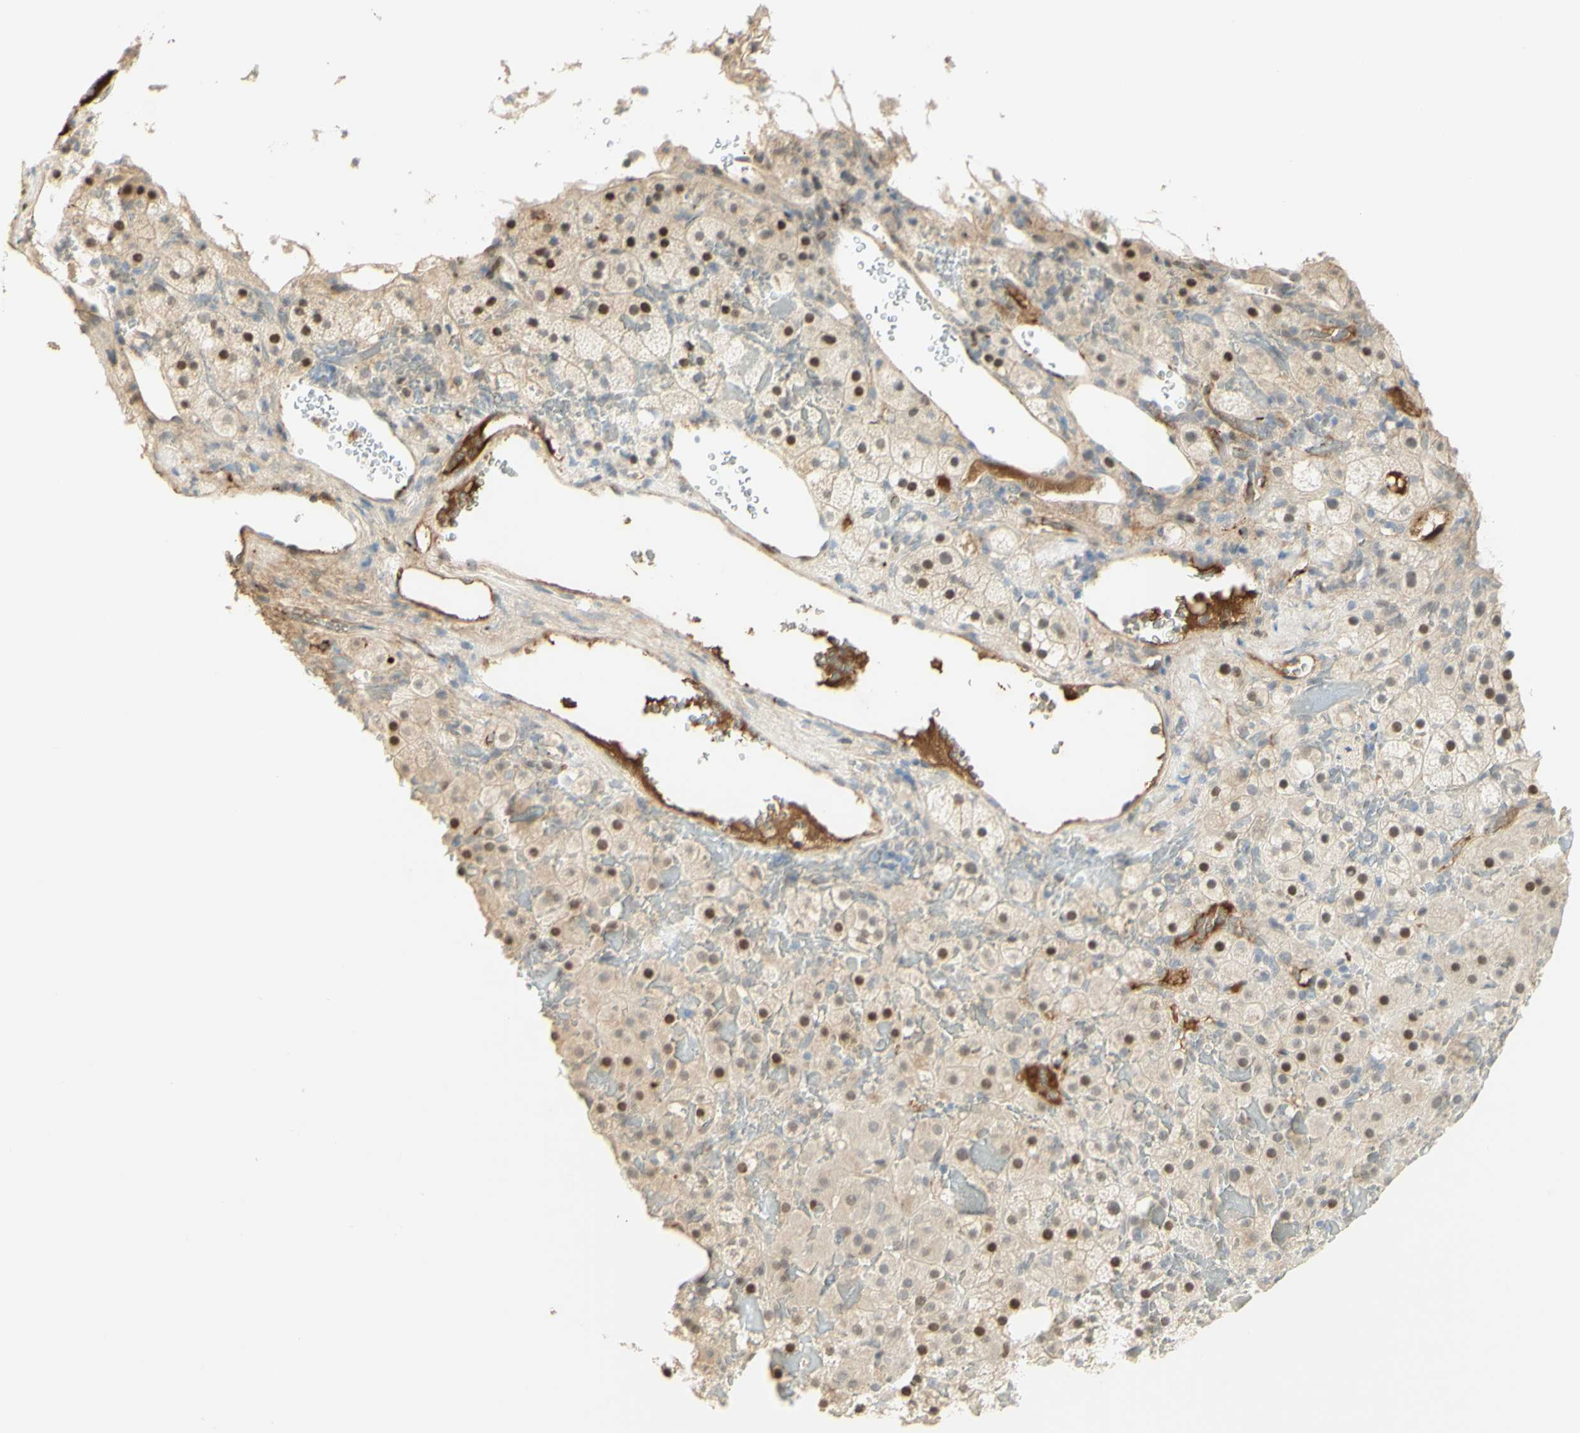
{"staining": {"intensity": "moderate", "quantity": "25%-75%", "location": "nuclear"}, "tissue": "adrenal gland", "cell_type": "Glandular cells", "image_type": "normal", "snomed": [{"axis": "morphology", "description": "Normal tissue, NOS"}, {"axis": "topography", "description": "Adrenal gland"}], "caption": "Brown immunohistochemical staining in unremarkable adrenal gland exhibits moderate nuclear positivity in about 25%-75% of glandular cells. Immunohistochemistry (ihc) stains the protein in brown and the nuclei are stained blue.", "gene": "ANGPT2", "patient": {"sex": "female", "age": 59}}